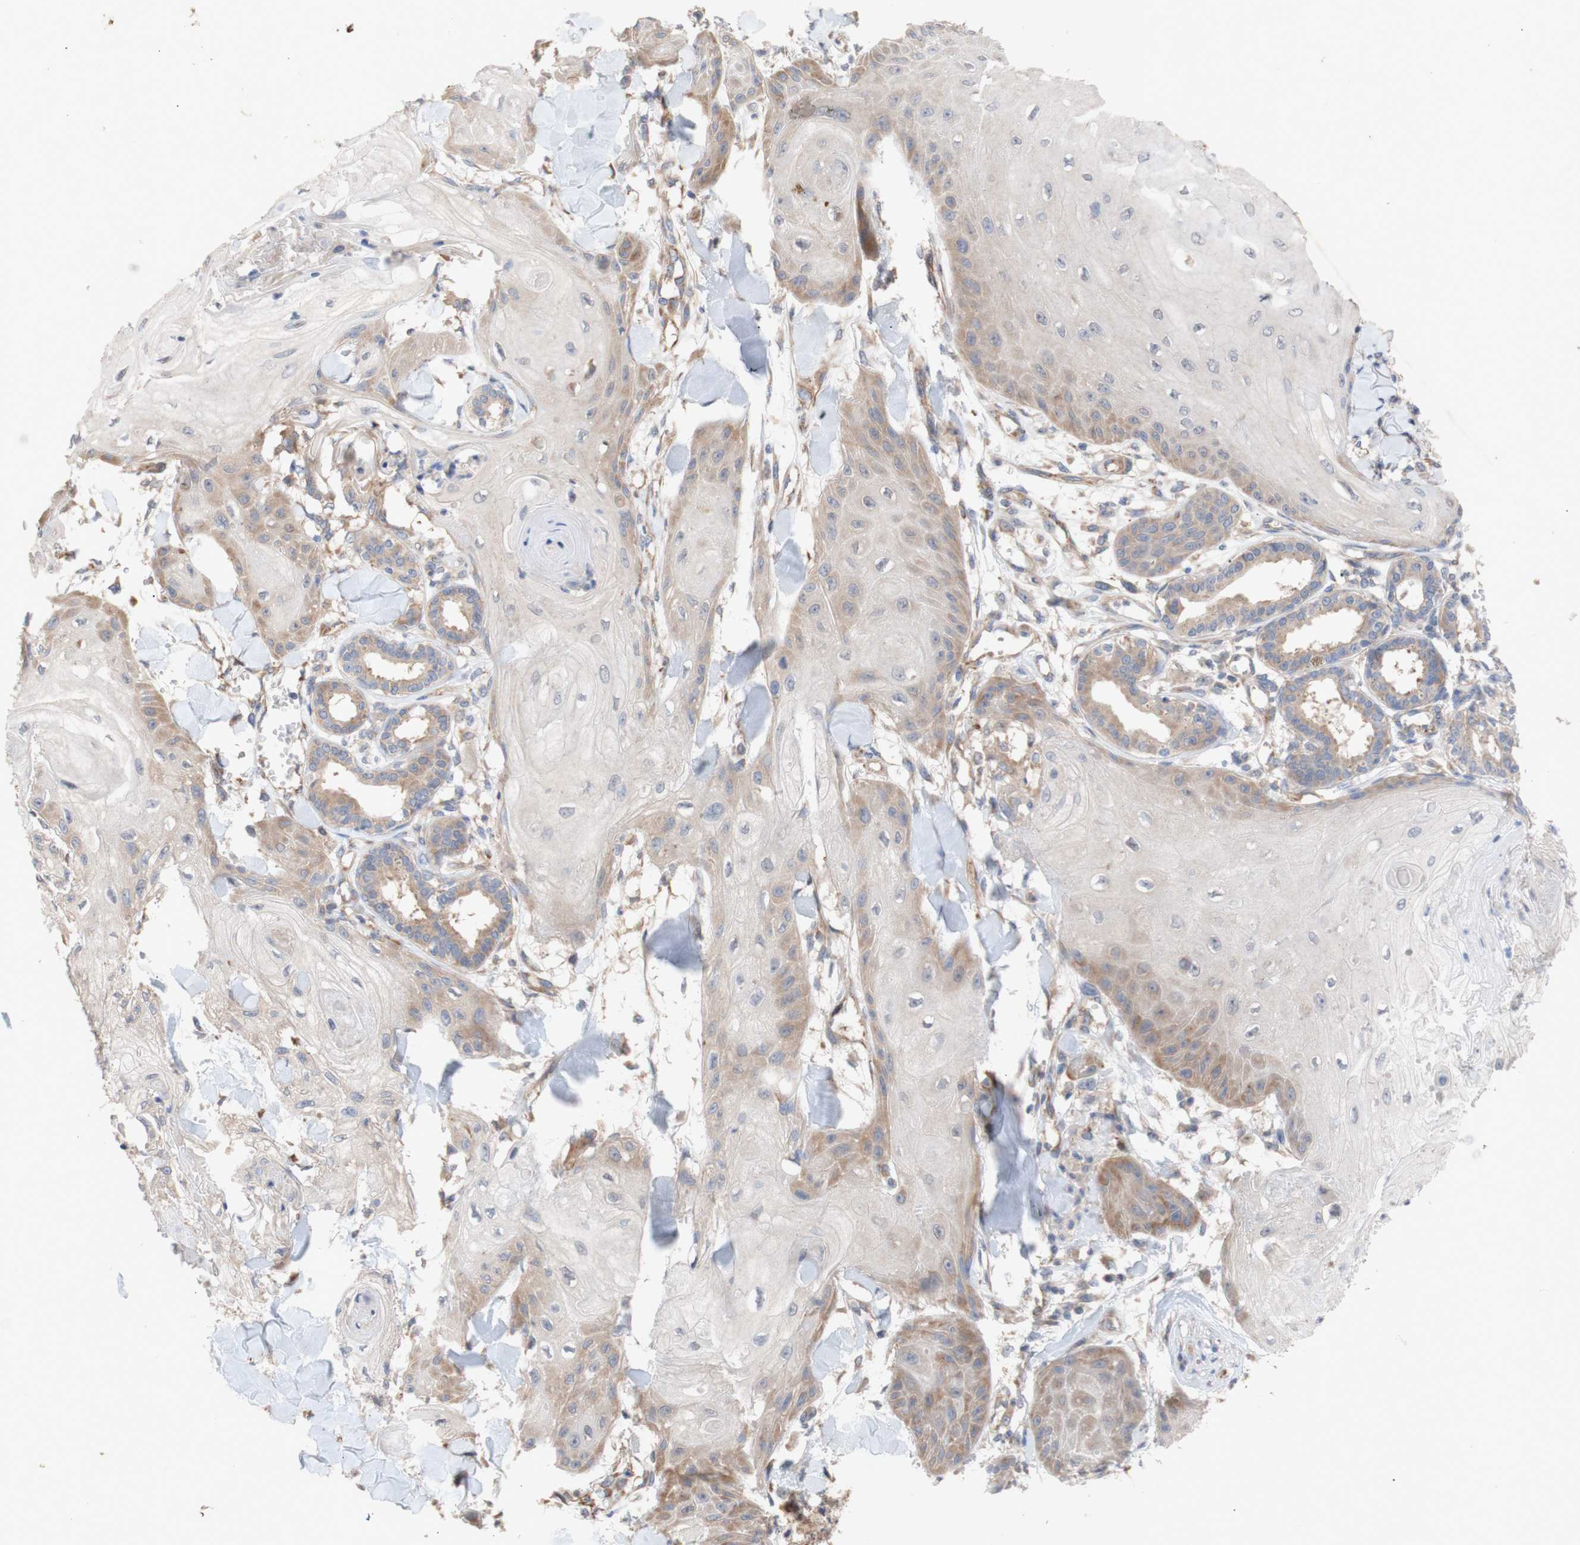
{"staining": {"intensity": "moderate", "quantity": "25%-75%", "location": "cytoplasmic/membranous"}, "tissue": "skin cancer", "cell_type": "Tumor cells", "image_type": "cancer", "snomed": [{"axis": "morphology", "description": "Squamous cell carcinoma, NOS"}, {"axis": "topography", "description": "Skin"}], "caption": "IHC (DAB) staining of human squamous cell carcinoma (skin) displays moderate cytoplasmic/membranous protein staining in about 25%-75% of tumor cells.", "gene": "EIF2S3", "patient": {"sex": "male", "age": 74}}